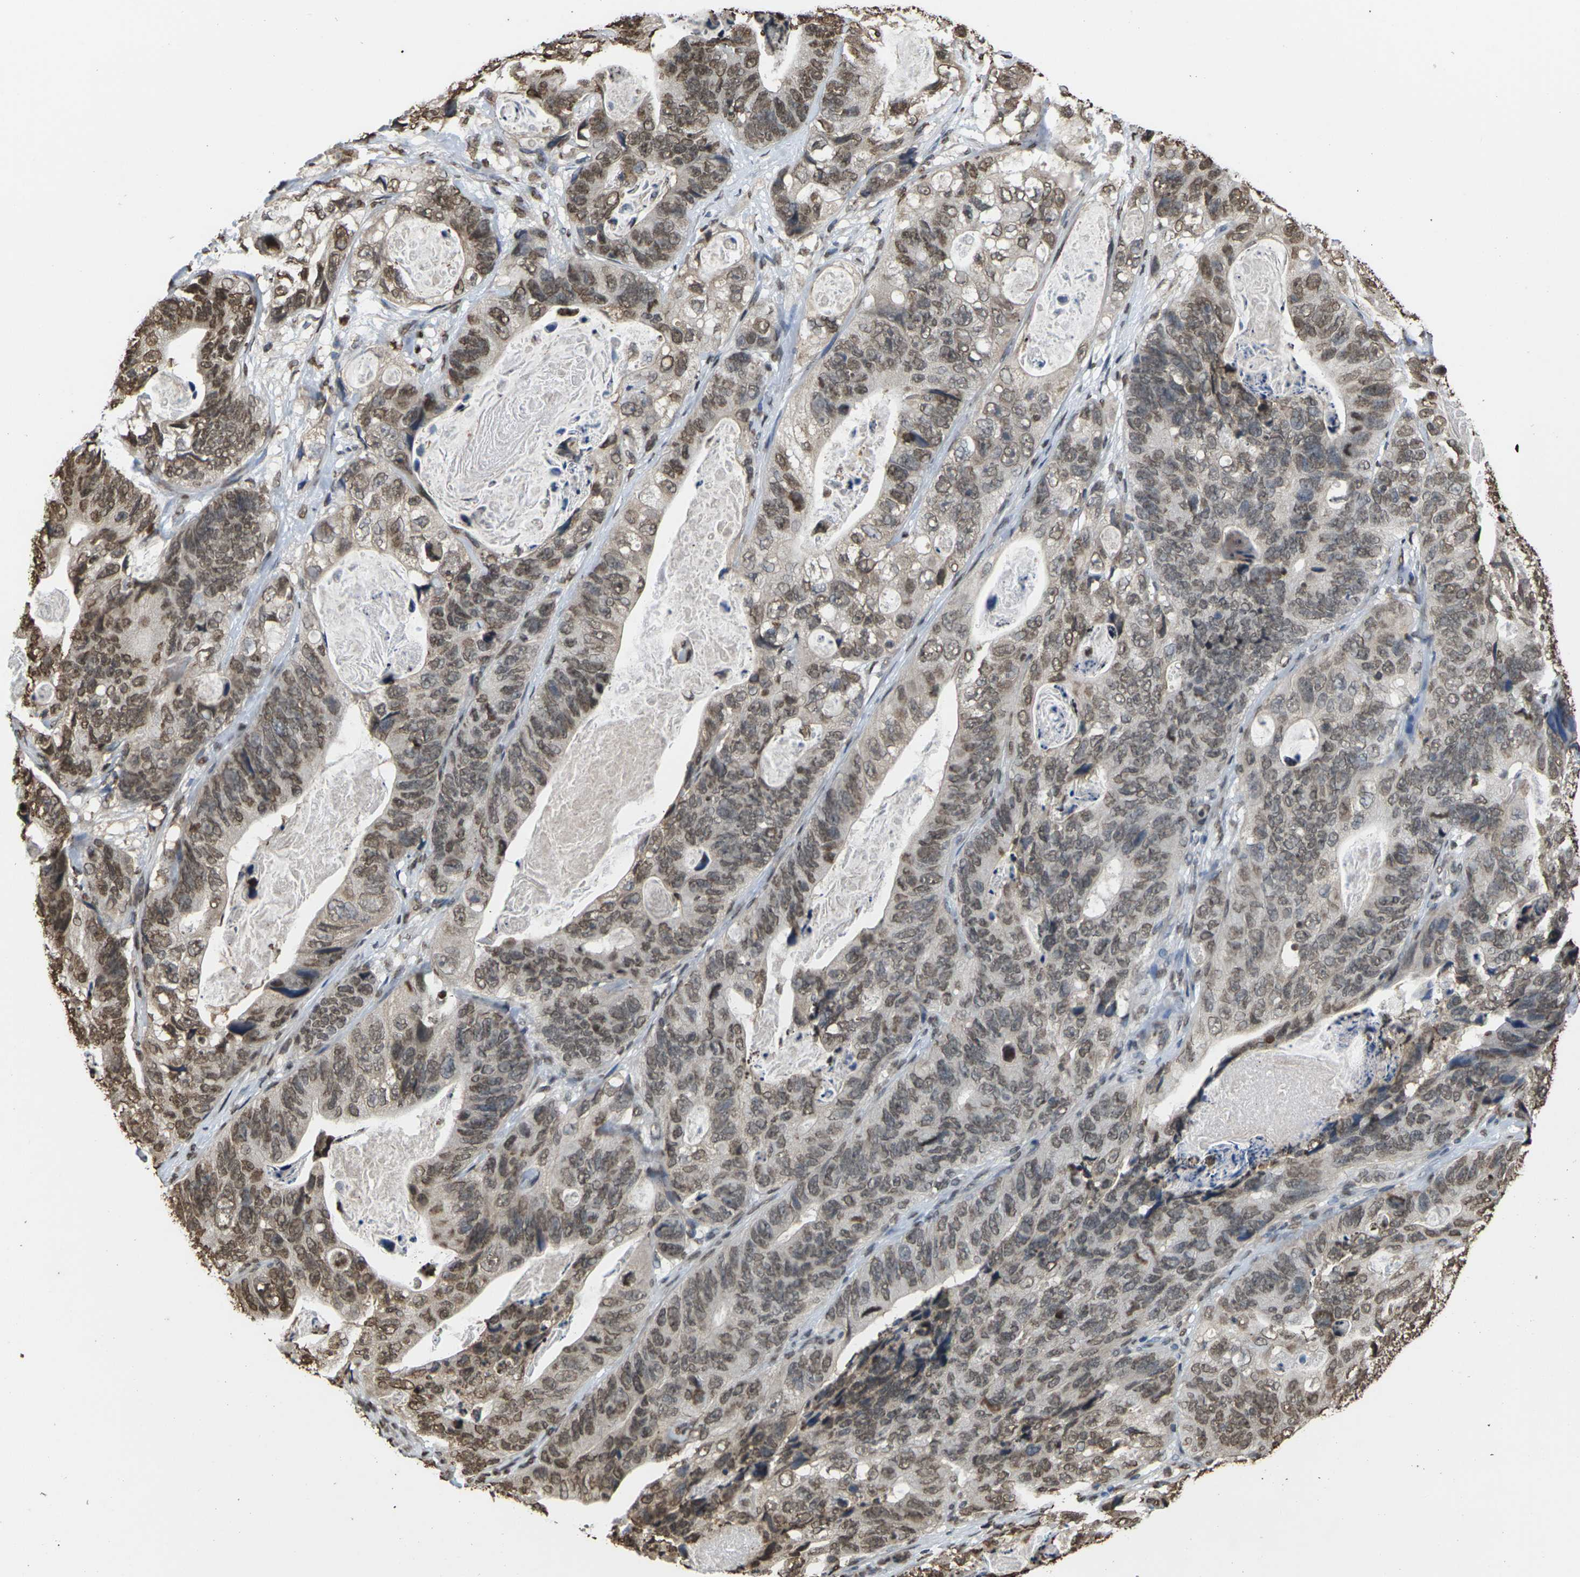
{"staining": {"intensity": "moderate", "quantity": ">75%", "location": "nuclear"}, "tissue": "stomach cancer", "cell_type": "Tumor cells", "image_type": "cancer", "snomed": [{"axis": "morphology", "description": "Adenocarcinoma, NOS"}, {"axis": "topography", "description": "Stomach"}], "caption": "Brown immunohistochemical staining in stomach adenocarcinoma reveals moderate nuclear expression in approximately >75% of tumor cells. (DAB (3,3'-diaminobenzidine) IHC with brightfield microscopy, high magnification).", "gene": "EMSY", "patient": {"sex": "female", "age": 89}}